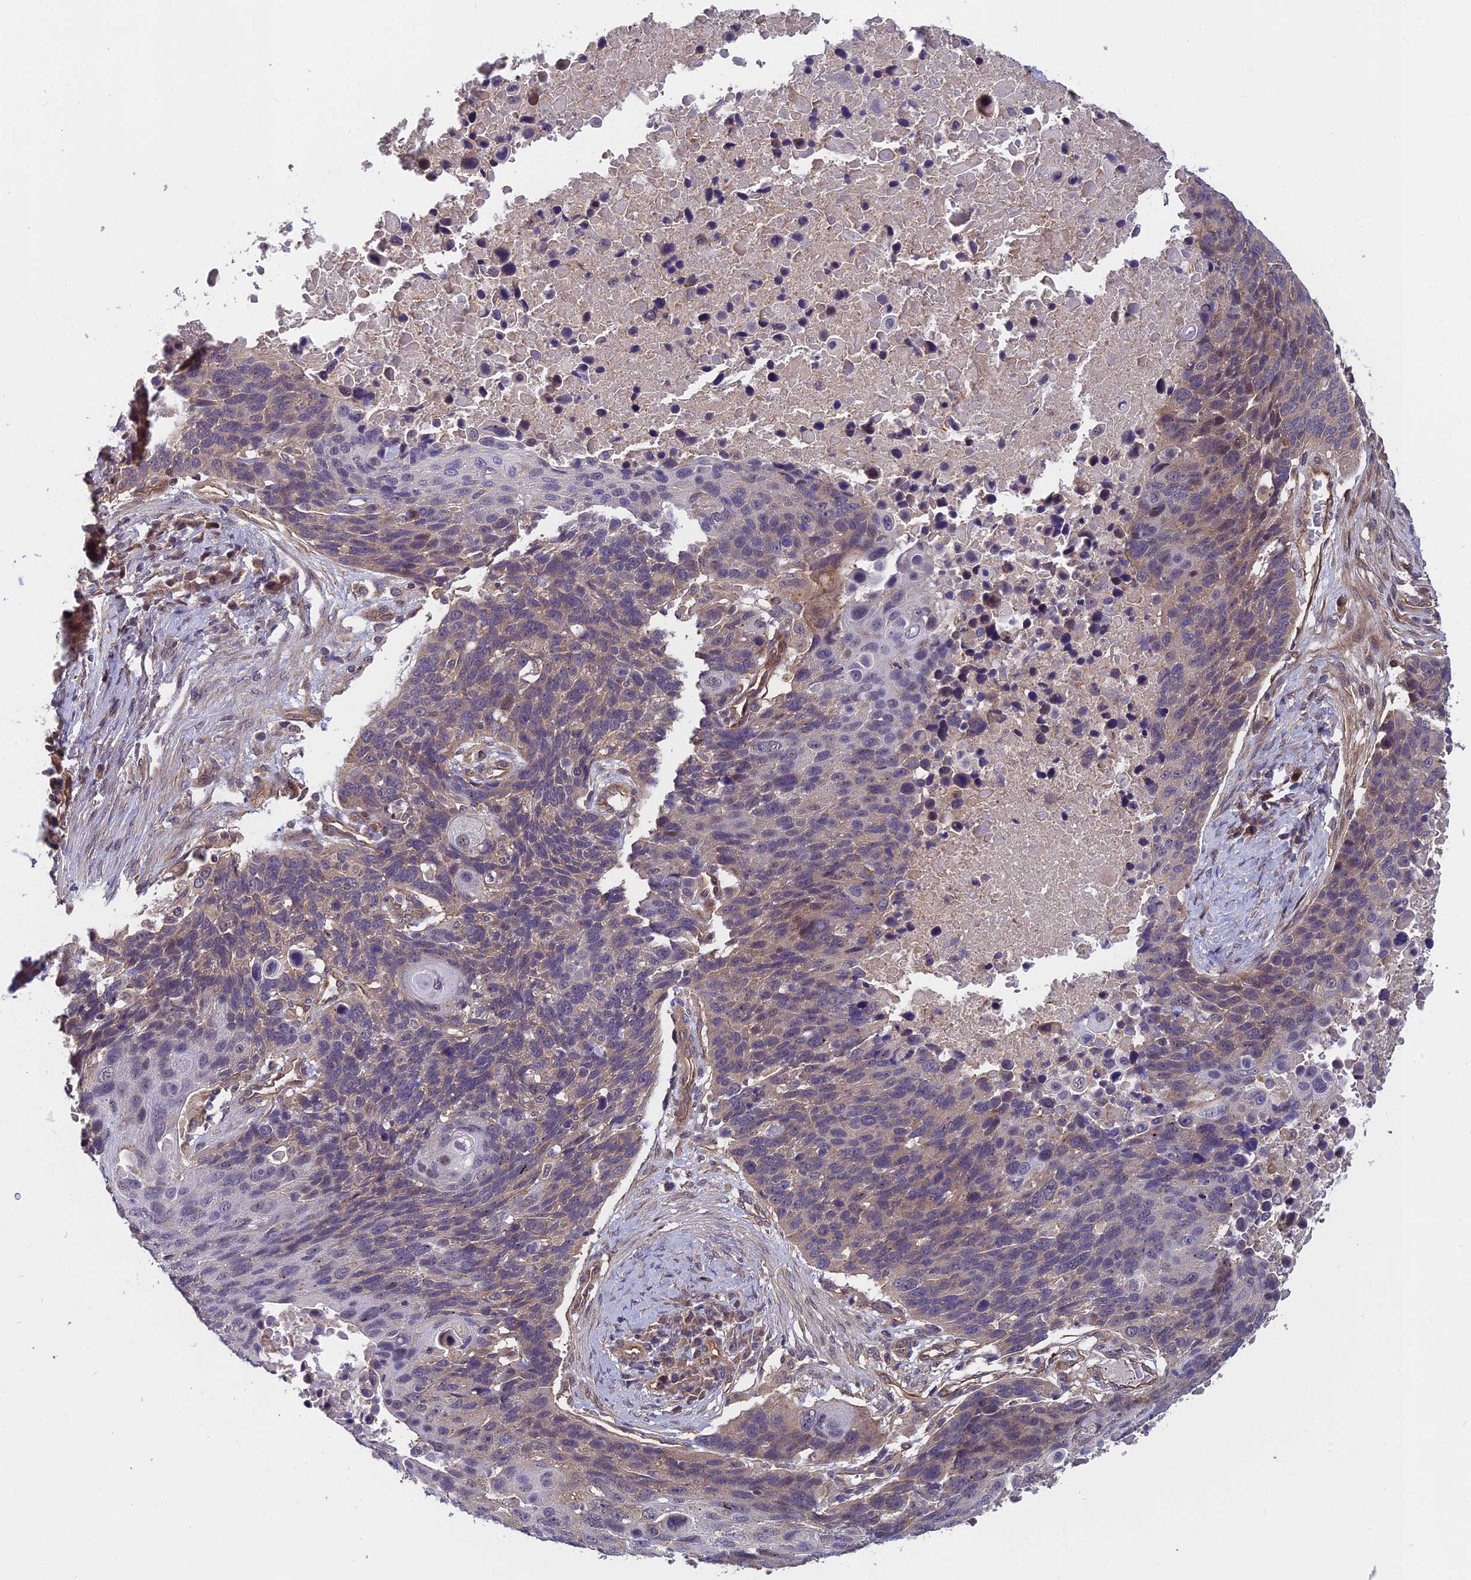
{"staining": {"intensity": "negative", "quantity": "none", "location": "none"}, "tissue": "lung cancer", "cell_type": "Tumor cells", "image_type": "cancer", "snomed": [{"axis": "morphology", "description": "Normal tissue, NOS"}, {"axis": "morphology", "description": "Squamous cell carcinoma, NOS"}, {"axis": "topography", "description": "Lymph node"}, {"axis": "topography", "description": "Lung"}], "caption": "Immunohistochemistry (IHC) image of neoplastic tissue: human lung squamous cell carcinoma stained with DAB reveals no significant protein expression in tumor cells. (IHC, brightfield microscopy, high magnification).", "gene": "PIKFYVE", "patient": {"sex": "male", "age": 66}}